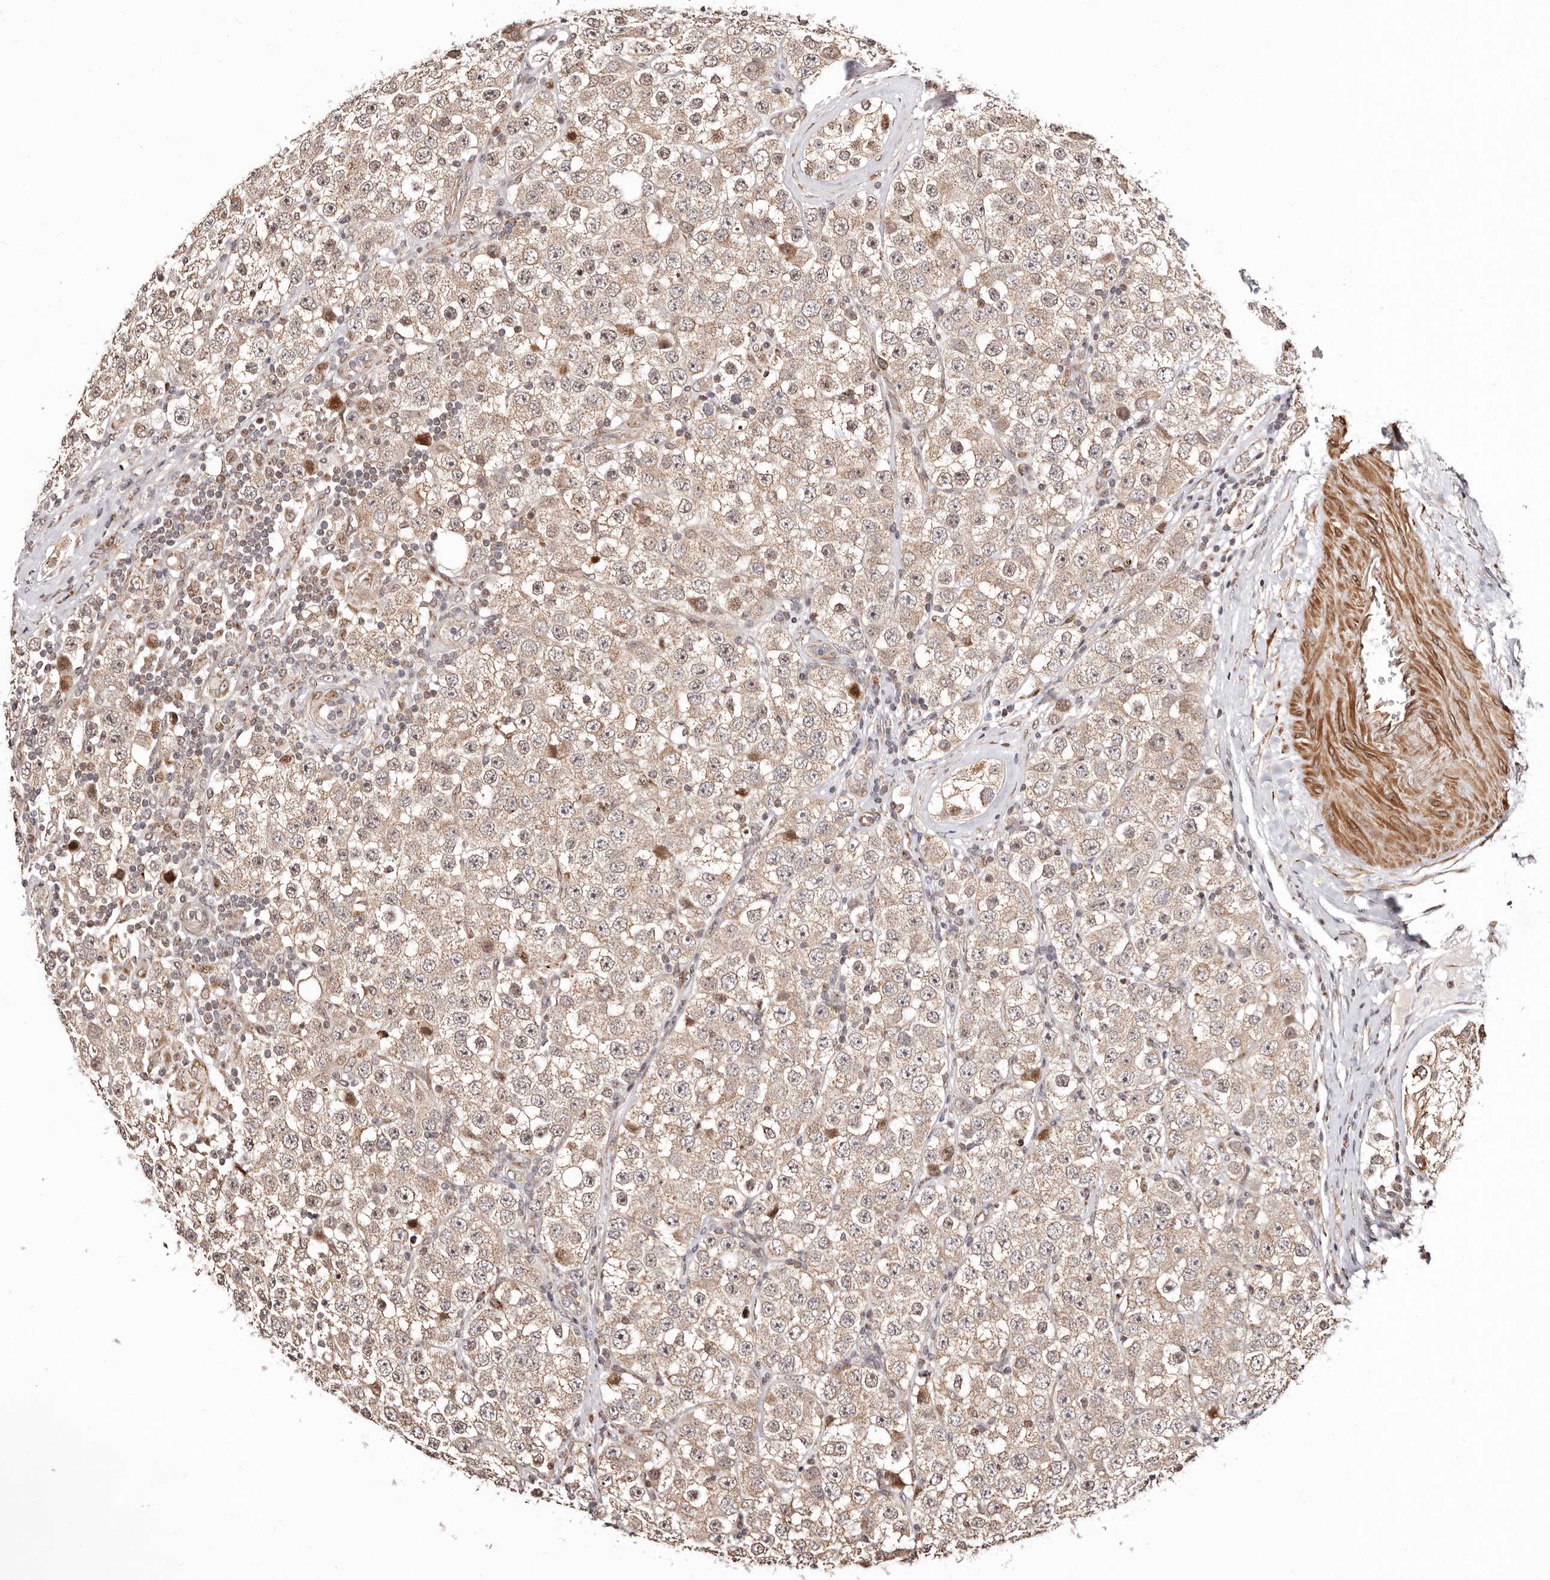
{"staining": {"intensity": "weak", "quantity": ">75%", "location": "cytoplasmic/membranous"}, "tissue": "testis cancer", "cell_type": "Tumor cells", "image_type": "cancer", "snomed": [{"axis": "morphology", "description": "Seminoma, NOS"}, {"axis": "topography", "description": "Testis"}], "caption": "Immunohistochemical staining of testis cancer (seminoma) demonstrates low levels of weak cytoplasmic/membranous expression in approximately >75% of tumor cells.", "gene": "HIVEP3", "patient": {"sex": "male", "age": 28}}